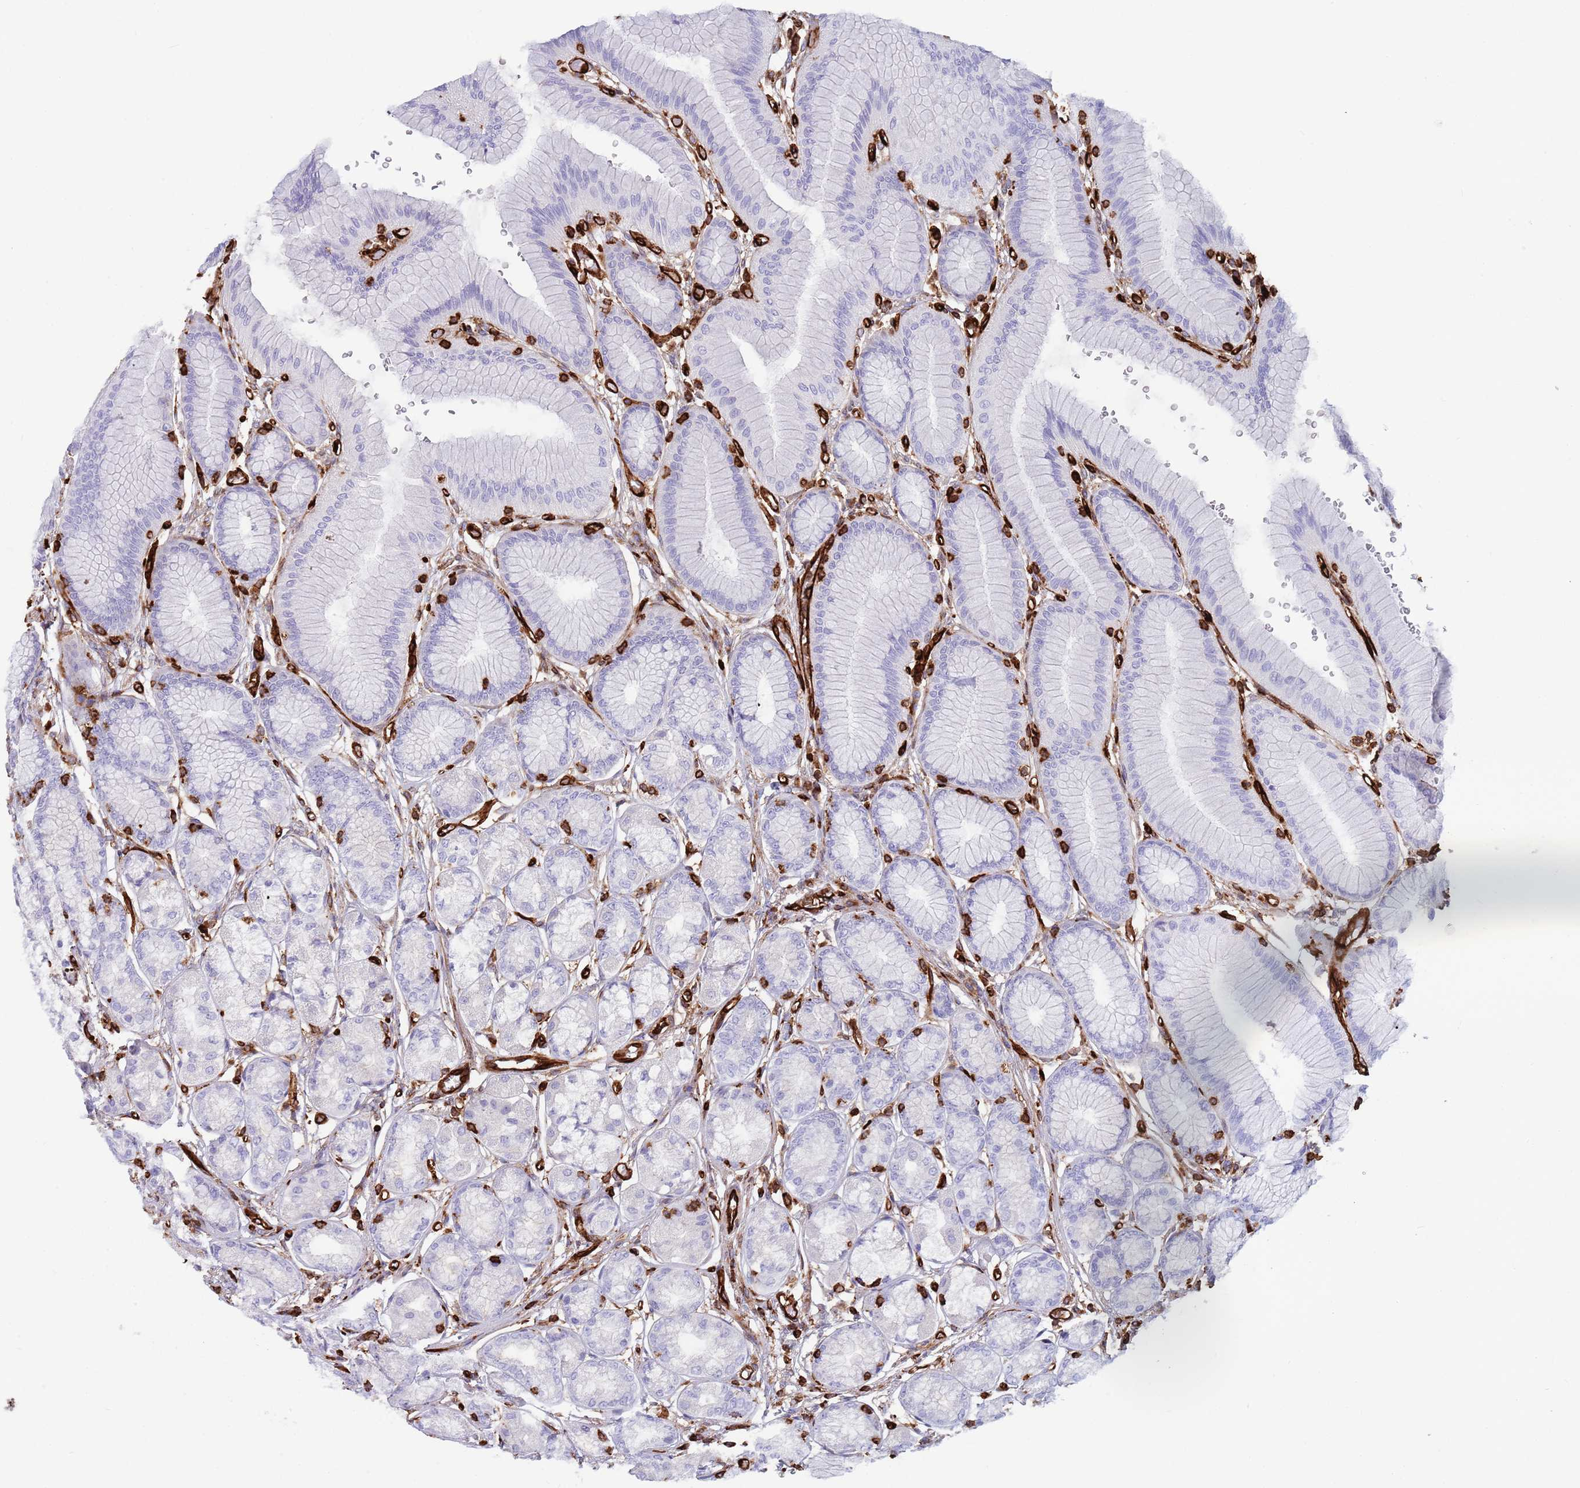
{"staining": {"intensity": "negative", "quantity": "none", "location": "none"}, "tissue": "stomach", "cell_type": "Glandular cells", "image_type": "normal", "snomed": [{"axis": "morphology", "description": "Normal tissue, NOS"}, {"axis": "morphology", "description": "Adenocarcinoma, NOS"}, {"axis": "morphology", "description": "Adenocarcinoma, High grade"}, {"axis": "topography", "description": "Stomach, upper"}, {"axis": "topography", "description": "Stomach"}], "caption": "The histopathology image demonstrates no staining of glandular cells in normal stomach. (Brightfield microscopy of DAB IHC at high magnification).", "gene": "KBTBD6", "patient": {"sex": "female", "age": 65}}